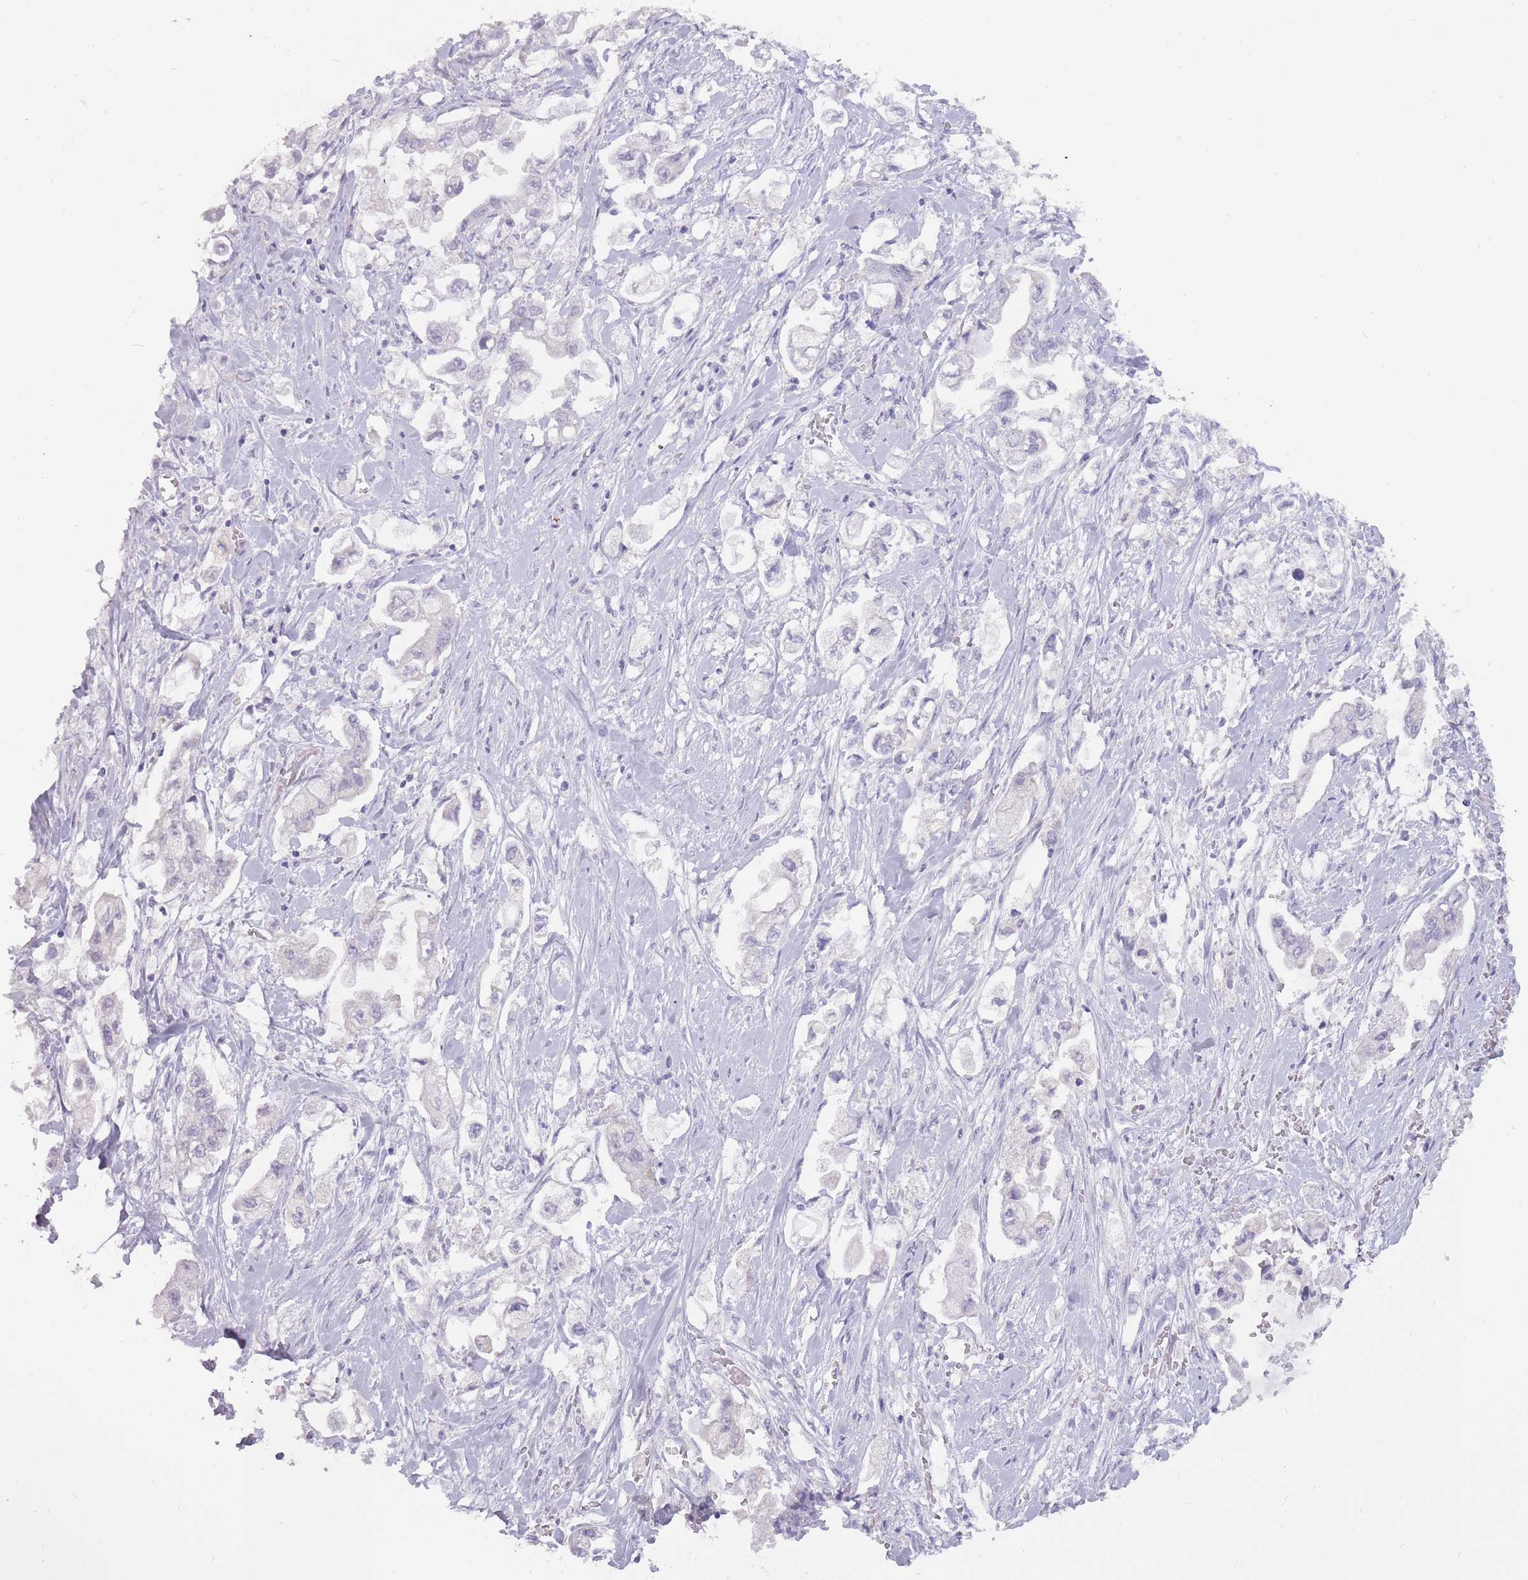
{"staining": {"intensity": "negative", "quantity": "none", "location": "none"}, "tissue": "stomach cancer", "cell_type": "Tumor cells", "image_type": "cancer", "snomed": [{"axis": "morphology", "description": "Adenocarcinoma, NOS"}, {"axis": "topography", "description": "Stomach"}], "caption": "Tumor cells show no significant protein expression in stomach cancer.", "gene": "BDKRB2", "patient": {"sex": "male", "age": 62}}